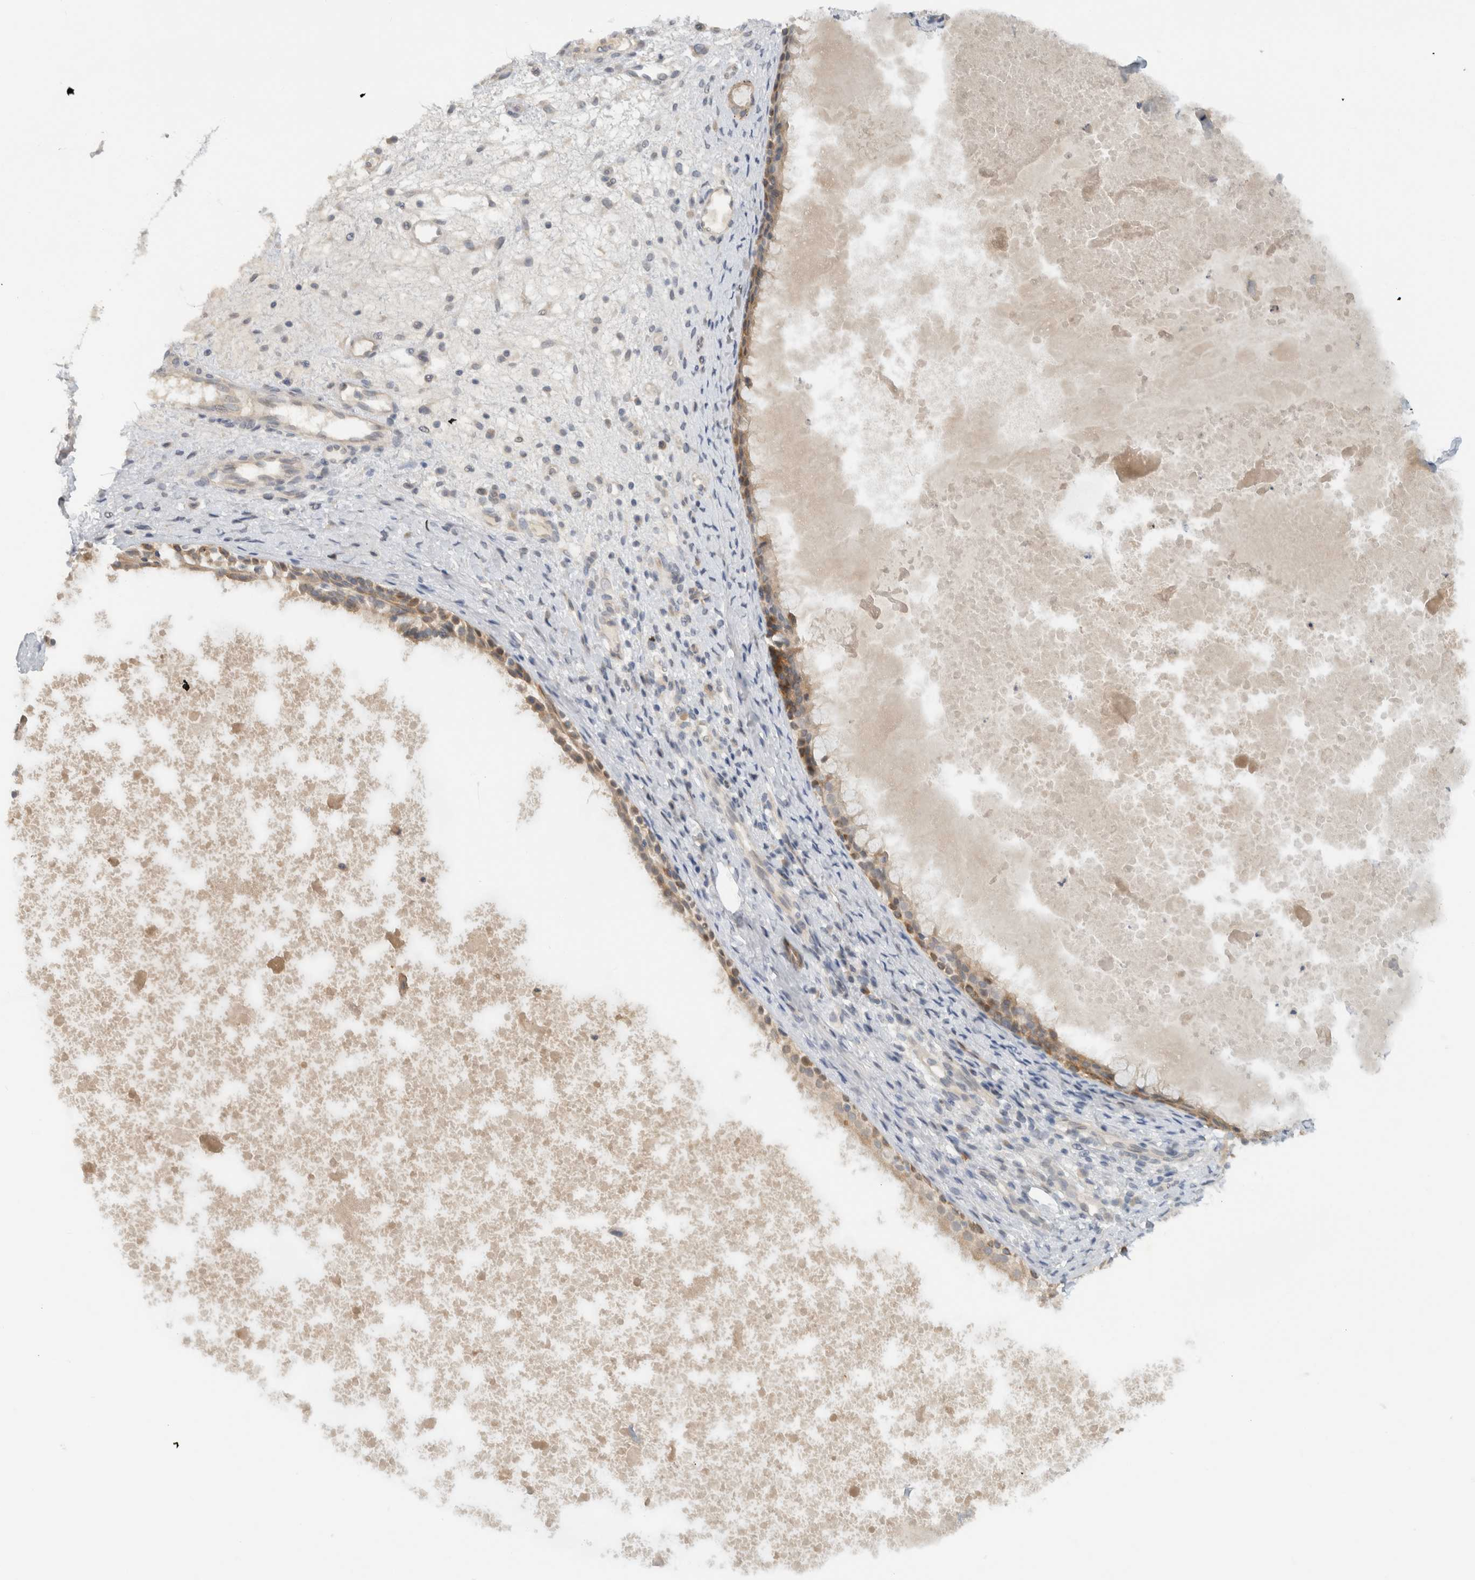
{"staining": {"intensity": "weak", "quantity": ">75%", "location": "cytoplasmic/membranous"}, "tissue": "nasopharynx", "cell_type": "Respiratory epithelial cells", "image_type": "normal", "snomed": [{"axis": "morphology", "description": "Normal tissue, NOS"}, {"axis": "topography", "description": "Nasopharynx"}], "caption": "A brown stain labels weak cytoplasmic/membranous positivity of a protein in respiratory epithelial cells of unremarkable nasopharynx.", "gene": "ERCC6L2", "patient": {"sex": "male", "age": 22}}